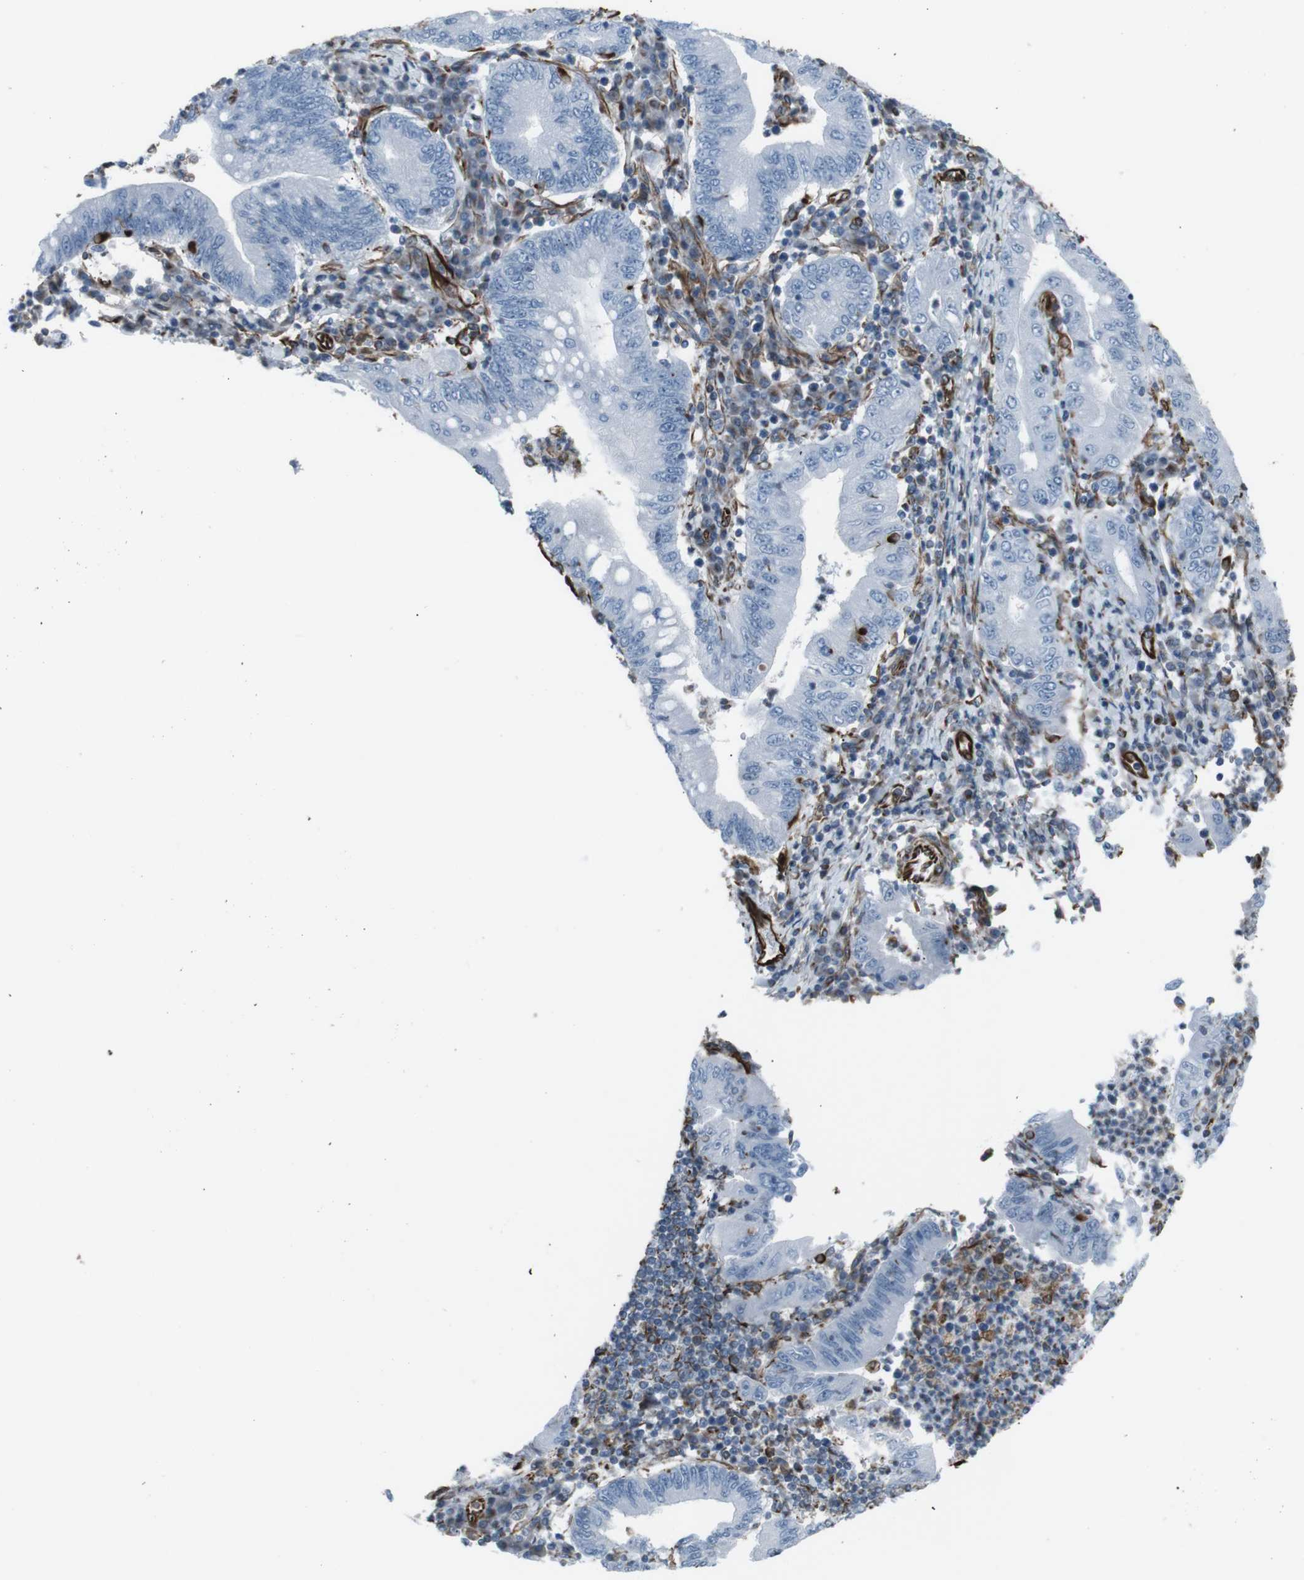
{"staining": {"intensity": "negative", "quantity": "none", "location": "none"}, "tissue": "stomach cancer", "cell_type": "Tumor cells", "image_type": "cancer", "snomed": [{"axis": "morphology", "description": "Normal tissue, NOS"}, {"axis": "morphology", "description": "Adenocarcinoma, NOS"}, {"axis": "topography", "description": "Esophagus"}, {"axis": "topography", "description": "Stomach, upper"}, {"axis": "topography", "description": "Peripheral nerve tissue"}], "caption": "Tumor cells show no significant protein expression in stomach cancer.", "gene": "ZDHHC6", "patient": {"sex": "male", "age": 62}}